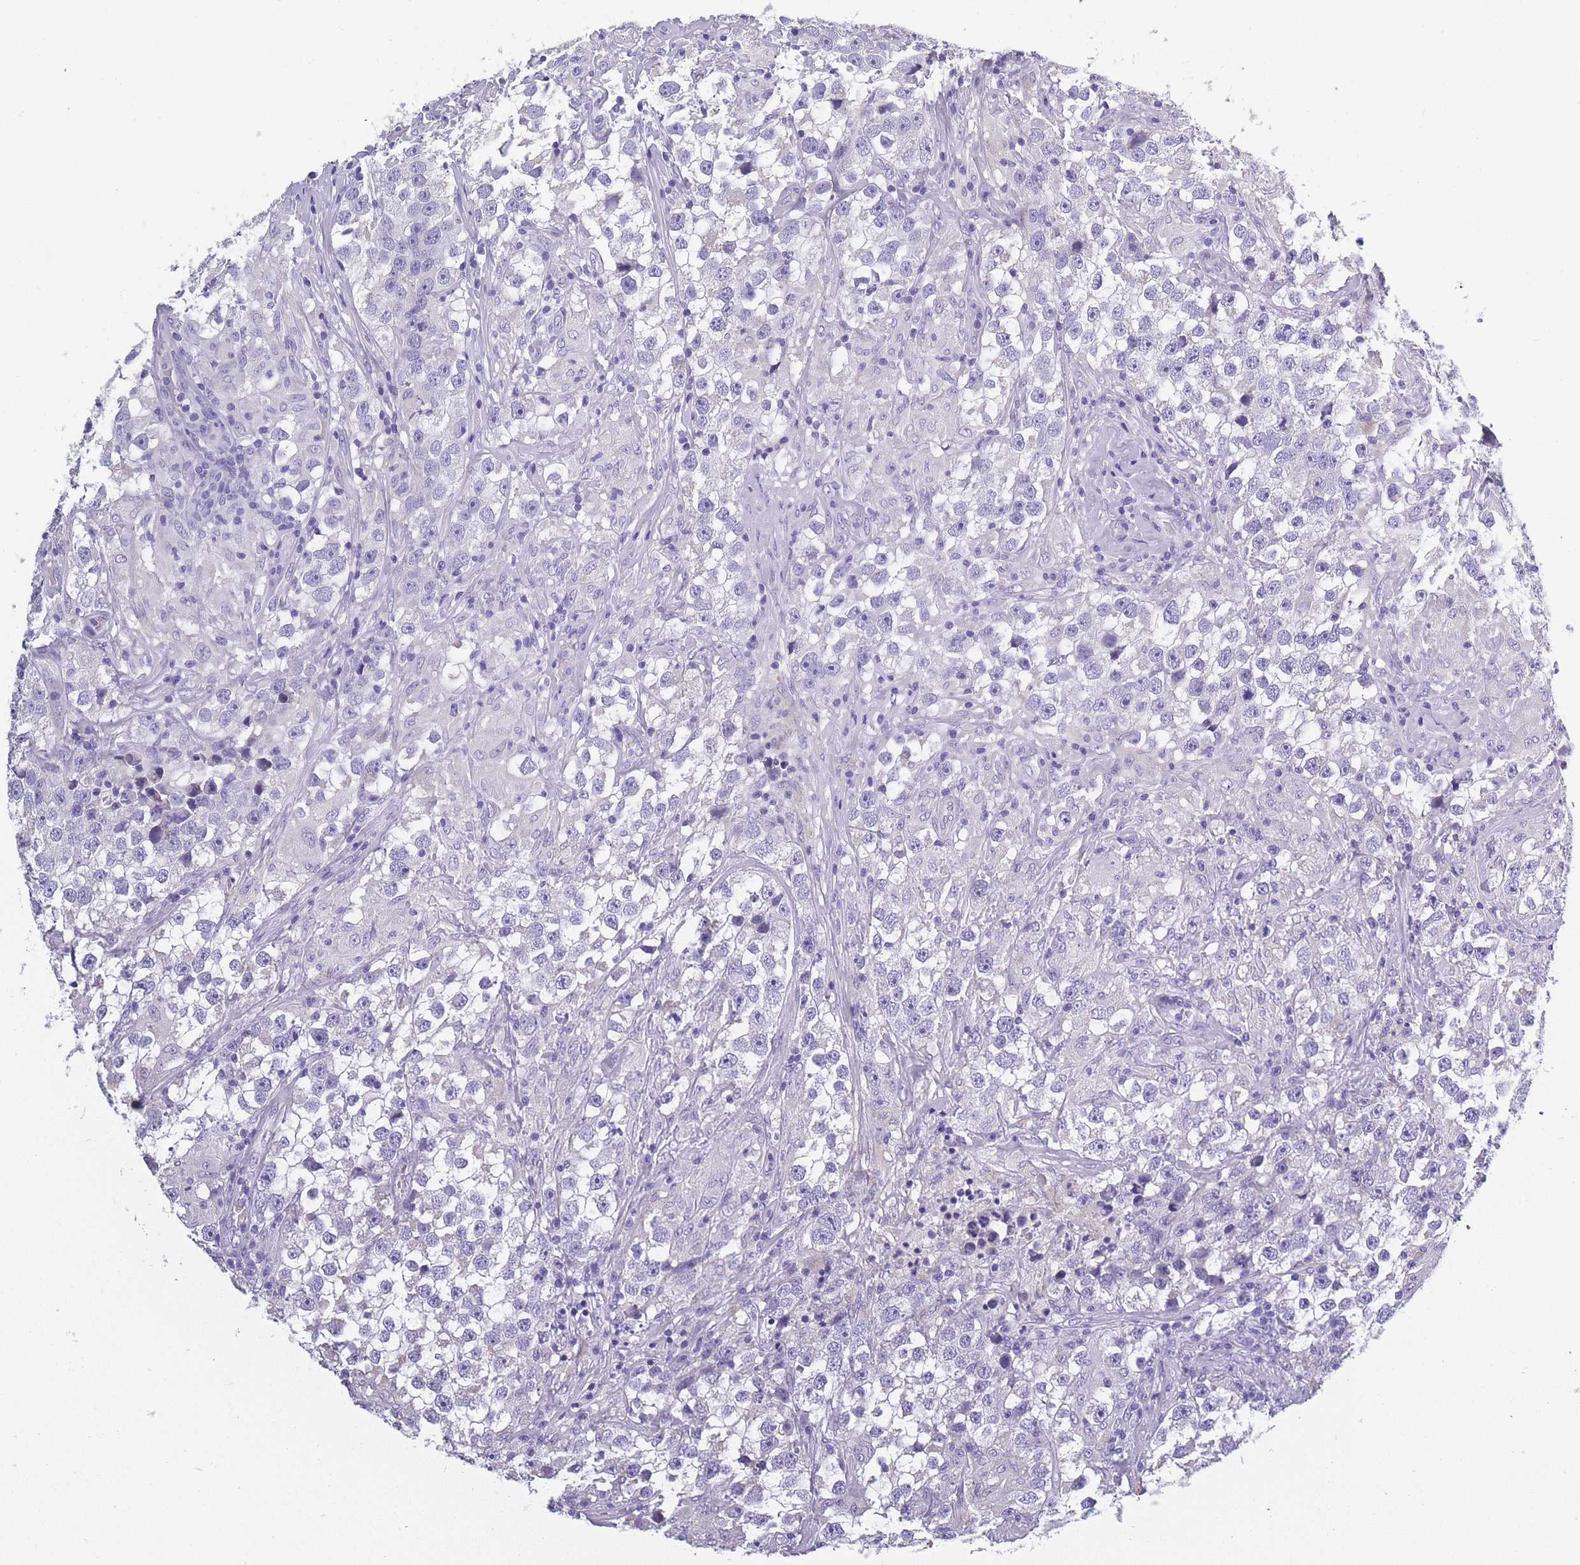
{"staining": {"intensity": "negative", "quantity": "none", "location": "none"}, "tissue": "testis cancer", "cell_type": "Tumor cells", "image_type": "cancer", "snomed": [{"axis": "morphology", "description": "Seminoma, NOS"}, {"axis": "topography", "description": "Testis"}], "caption": "An immunohistochemistry photomicrograph of testis seminoma is shown. There is no staining in tumor cells of testis seminoma. Nuclei are stained in blue.", "gene": "OR4C5", "patient": {"sex": "male", "age": 46}}